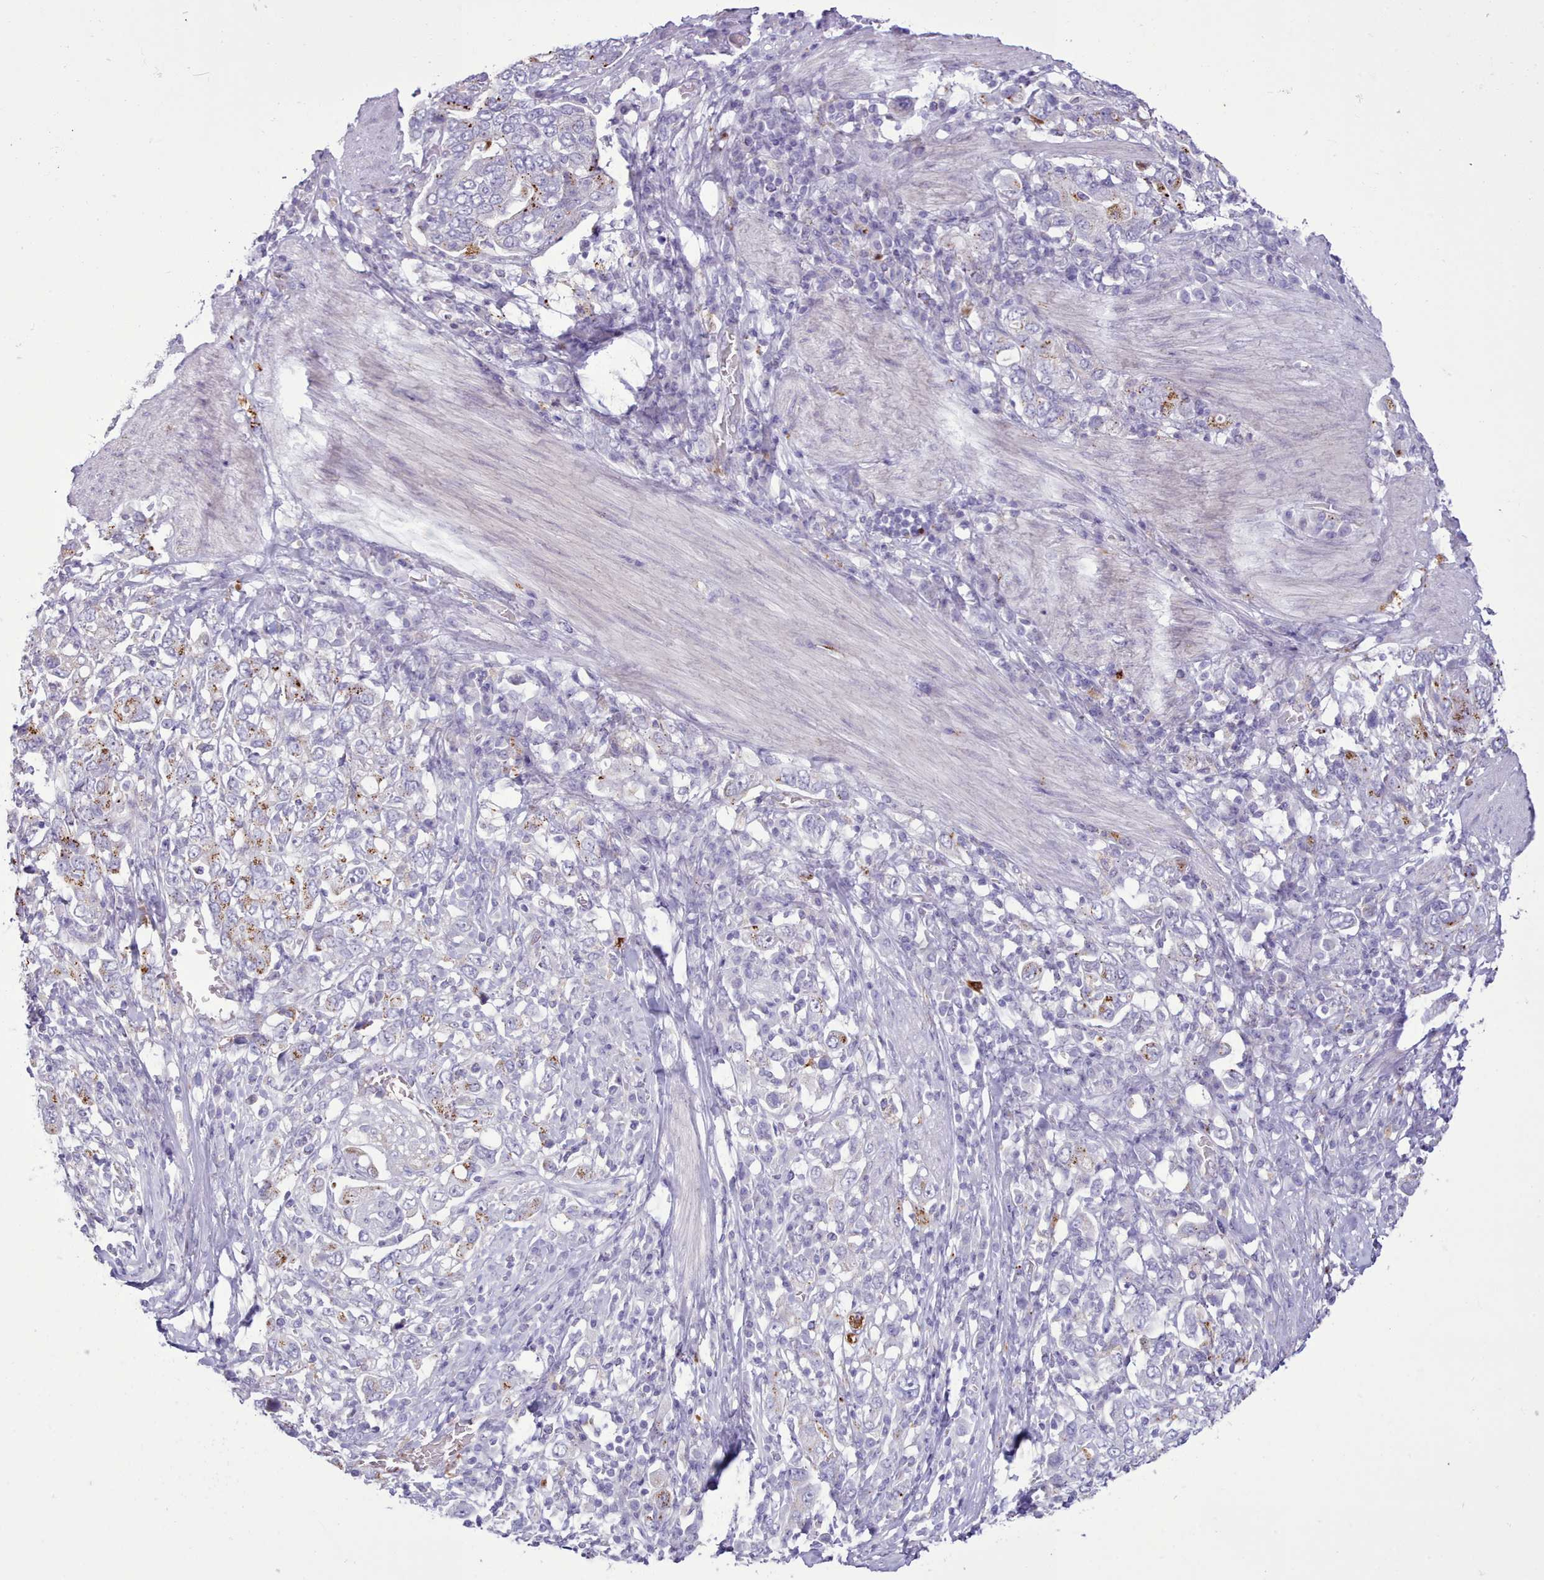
{"staining": {"intensity": "negative", "quantity": "none", "location": "none"}, "tissue": "stomach cancer", "cell_type": "Tumor cells", "image_type": "cancer", "snomed": [{"axis": "morphology", "description": "Adenocarcinoma, NOS"}, {"axis": "topography", "description": "Stomach, upper"}, {"axis": "topography", "description": "Stomach"}], "caption": "Tumor cells are negative for brown protein staining in stomach cancer.", "gene": "SRD5A1", "patient": {"sex": "male", "age": 62}}